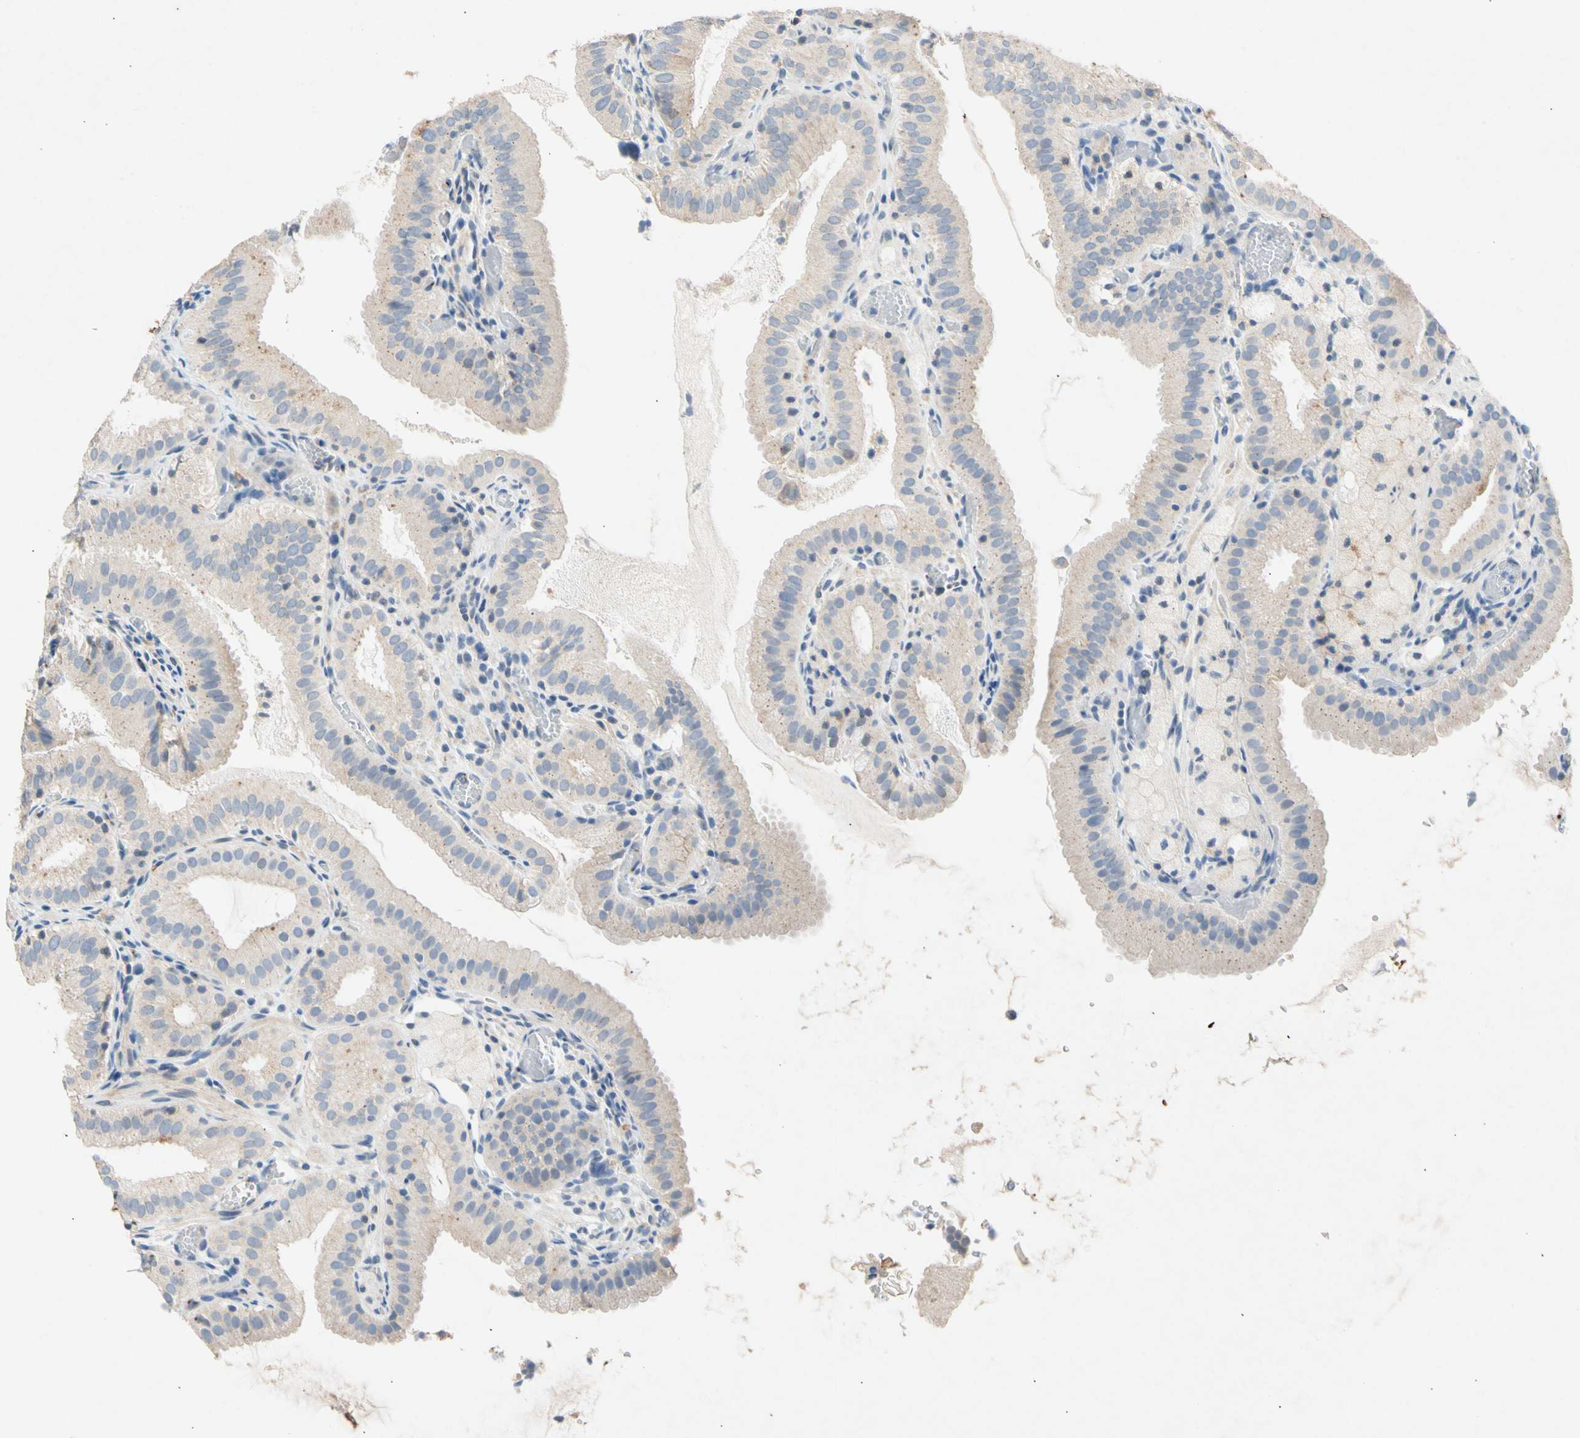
{"staining": {"intensity": "weak", "quantity": "25%-75%", "location": "cytoplasmic/membranous"}, "tissue": "gallbladder", "cell_type": "Glandular cells", "image_type": "normal", "snomed": [{"axis": "morphology", "description": "Normal tissue, NOS"}, {"axis": "topography", "description": "Gallbladder"}], "caption": "Immunohistochemical staining of normal gallbladder exhibits low levels of weak cytoplasmic/membranous expression in approximately 25%-75% of glandular cells.", "gene": "GASK1B", "patient": {"sex": "male", "age": 54}}